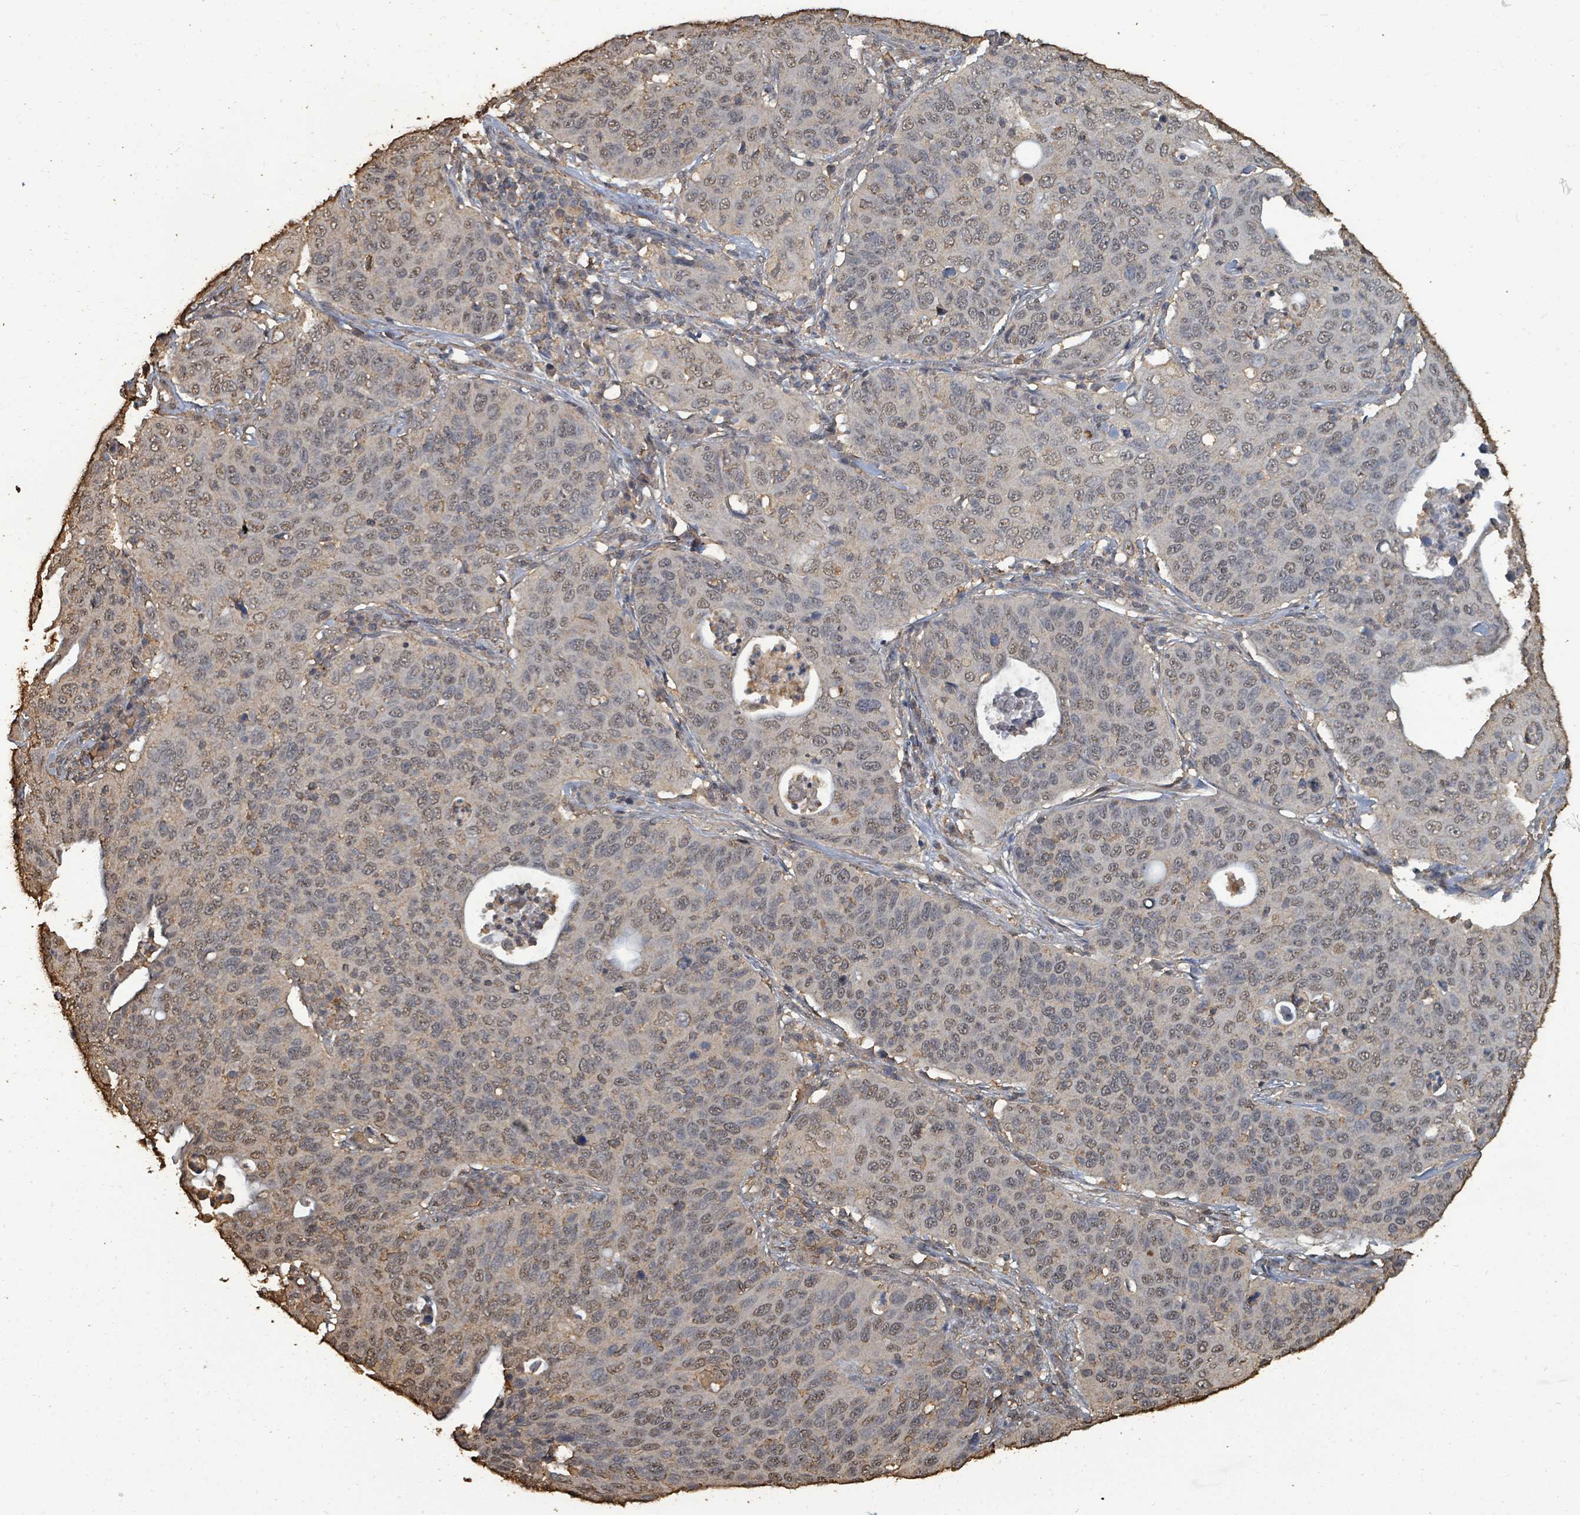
{"staining": {"intensity": "weak", "quantity": "25%-75%", "location": "nuclear"}, "tissue": "cervical cancer", "cell_type": "Tumor cells", "image_type": "cancer", "snomed": [{"axis": "morphology", "description": "Squamous cell carcinoma, NOS"}, {"axis": "topography", "description": "Cervix"}], "caption": "Immunohistochemical staining of cervical squamous cell carcinoma shows low levels of weak nuclear protein positivity in about 25%-75% of tumor cells. The staining was performed using DAB, with brown indicating positive protein expression. Nuclei are stained blue with hematoxylin.", "gene": "C6orf52", "patient": {"sex": "female", "age": 36}}